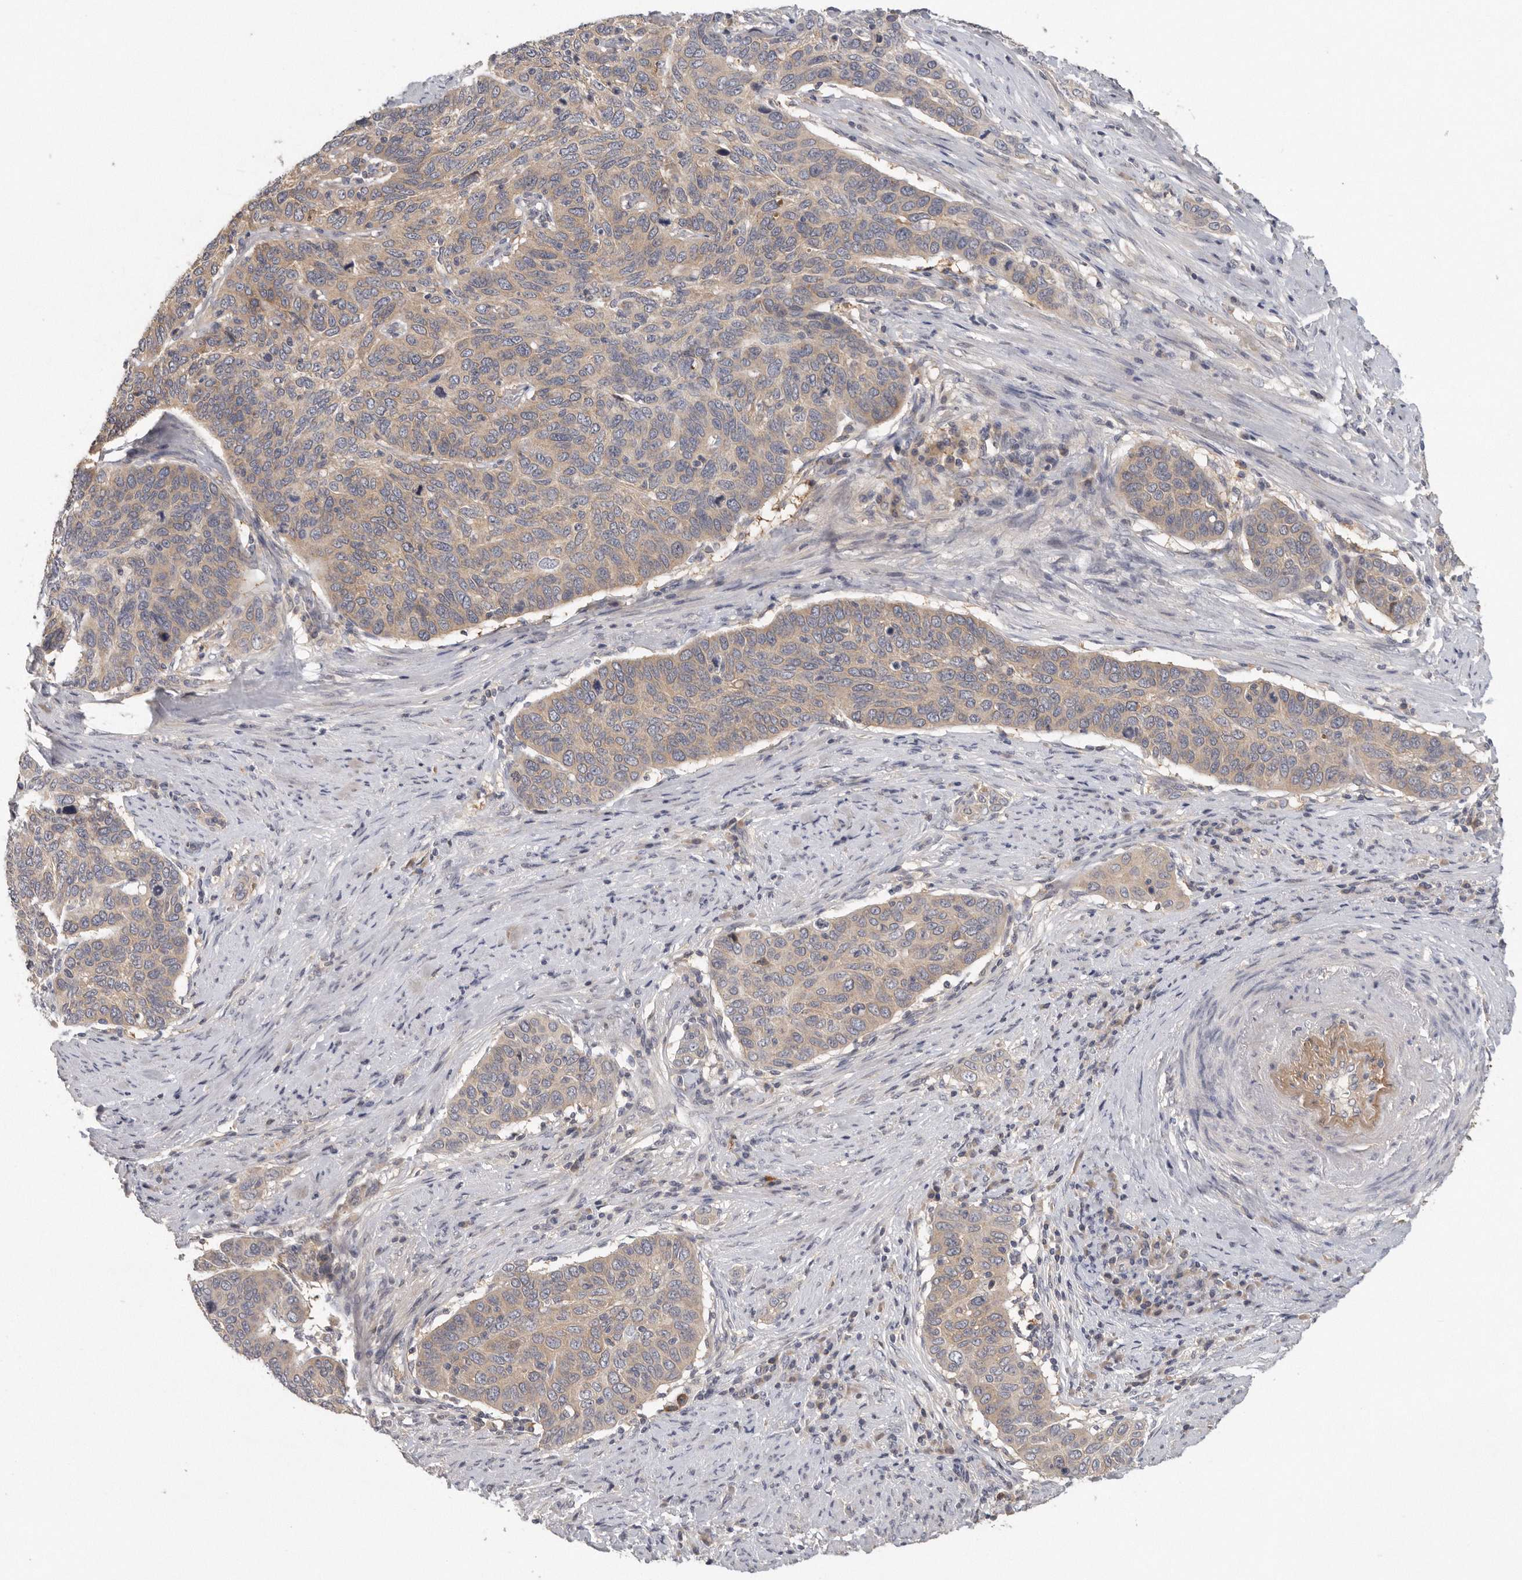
{"staining": {"intensity": "weak", "quantity": ">75%", "location": "cytoplasmic/membranous"}, "tissue": "cervical cancer", "cell_type": "Tumor cells", "image_type": "cancer", "snomed": [{"axis": "morphology", "description": "Squamous cell carcinoma, NOS"}, {"axis": "topography", "description": "Cervix"}], "caption": "High-magnification brightfield microscopy of squamous cell carcinoma (cervical) stained with DAB (brown) and counterstained with hematoxylin (blue). tumor cells exhibit weak cytoplasmic/membranous expression is appreciated in about>75% of cells. The staining was performed using DAB (3,3'-diaminobenzidine), with brown indicating positive protein expression. Nuclei are stained blue with hematoxylin.", "gene": "CFAP298", "patient": {"sex": "female", "age": 60}}